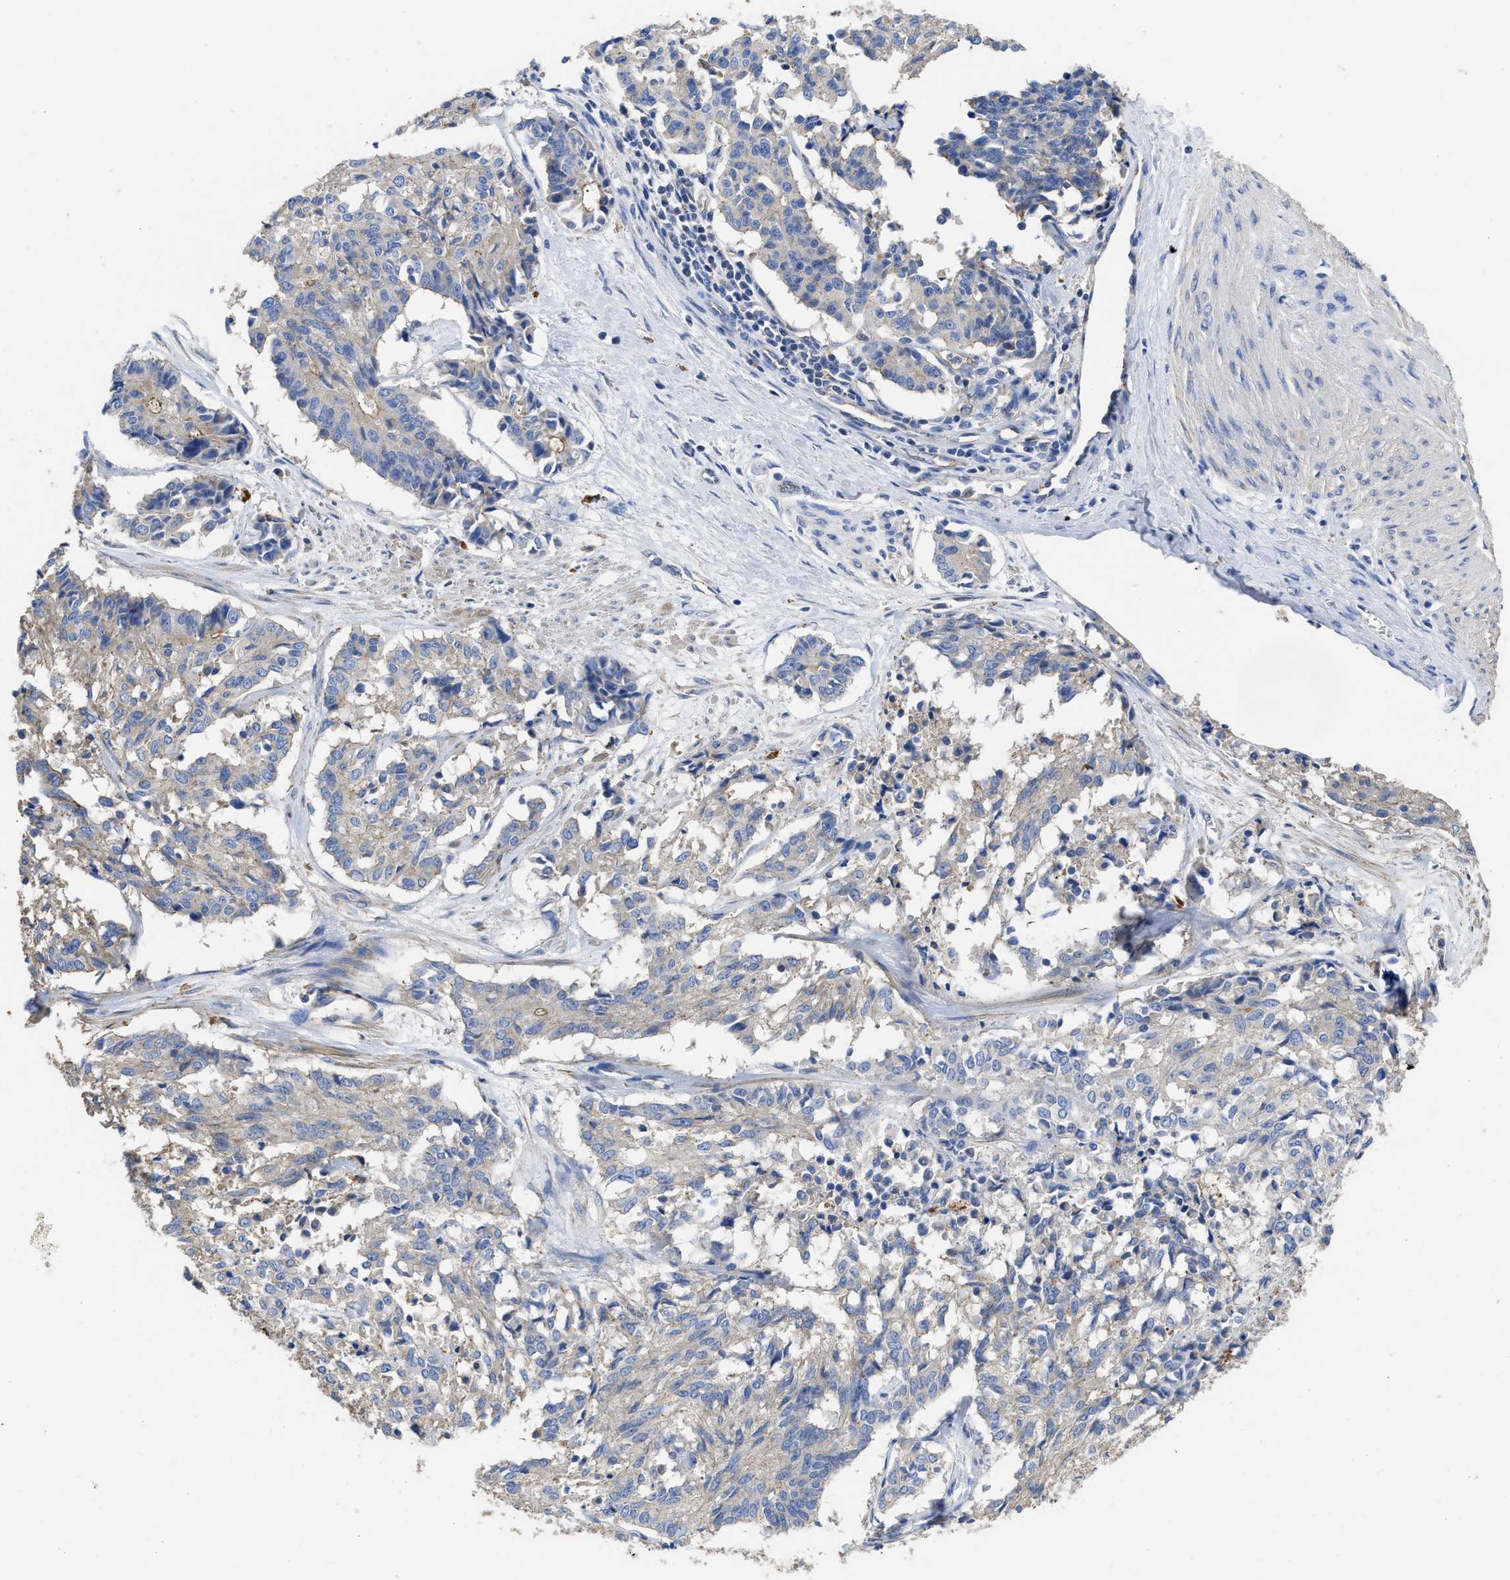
{"staining": {"intensity": "negative", "quantity": "none", "location": "none"}, "tissue": "cervical cancer", "cell_type": "Tumor cells", "image_type": "cancer", "snomed": [{"axis": "morphology", "description": "Squamous cell carcinoma, NOS"}, {"axis": "topography", "description": "Cervix"}], "caption": "An immunohistochemistry (IHC) histopathology image of cervical cancer is shown. There is no staining in tumor cells of cervical cancer.", "gene": "USP4", "patient": {"sex": "female", "age": 35}}